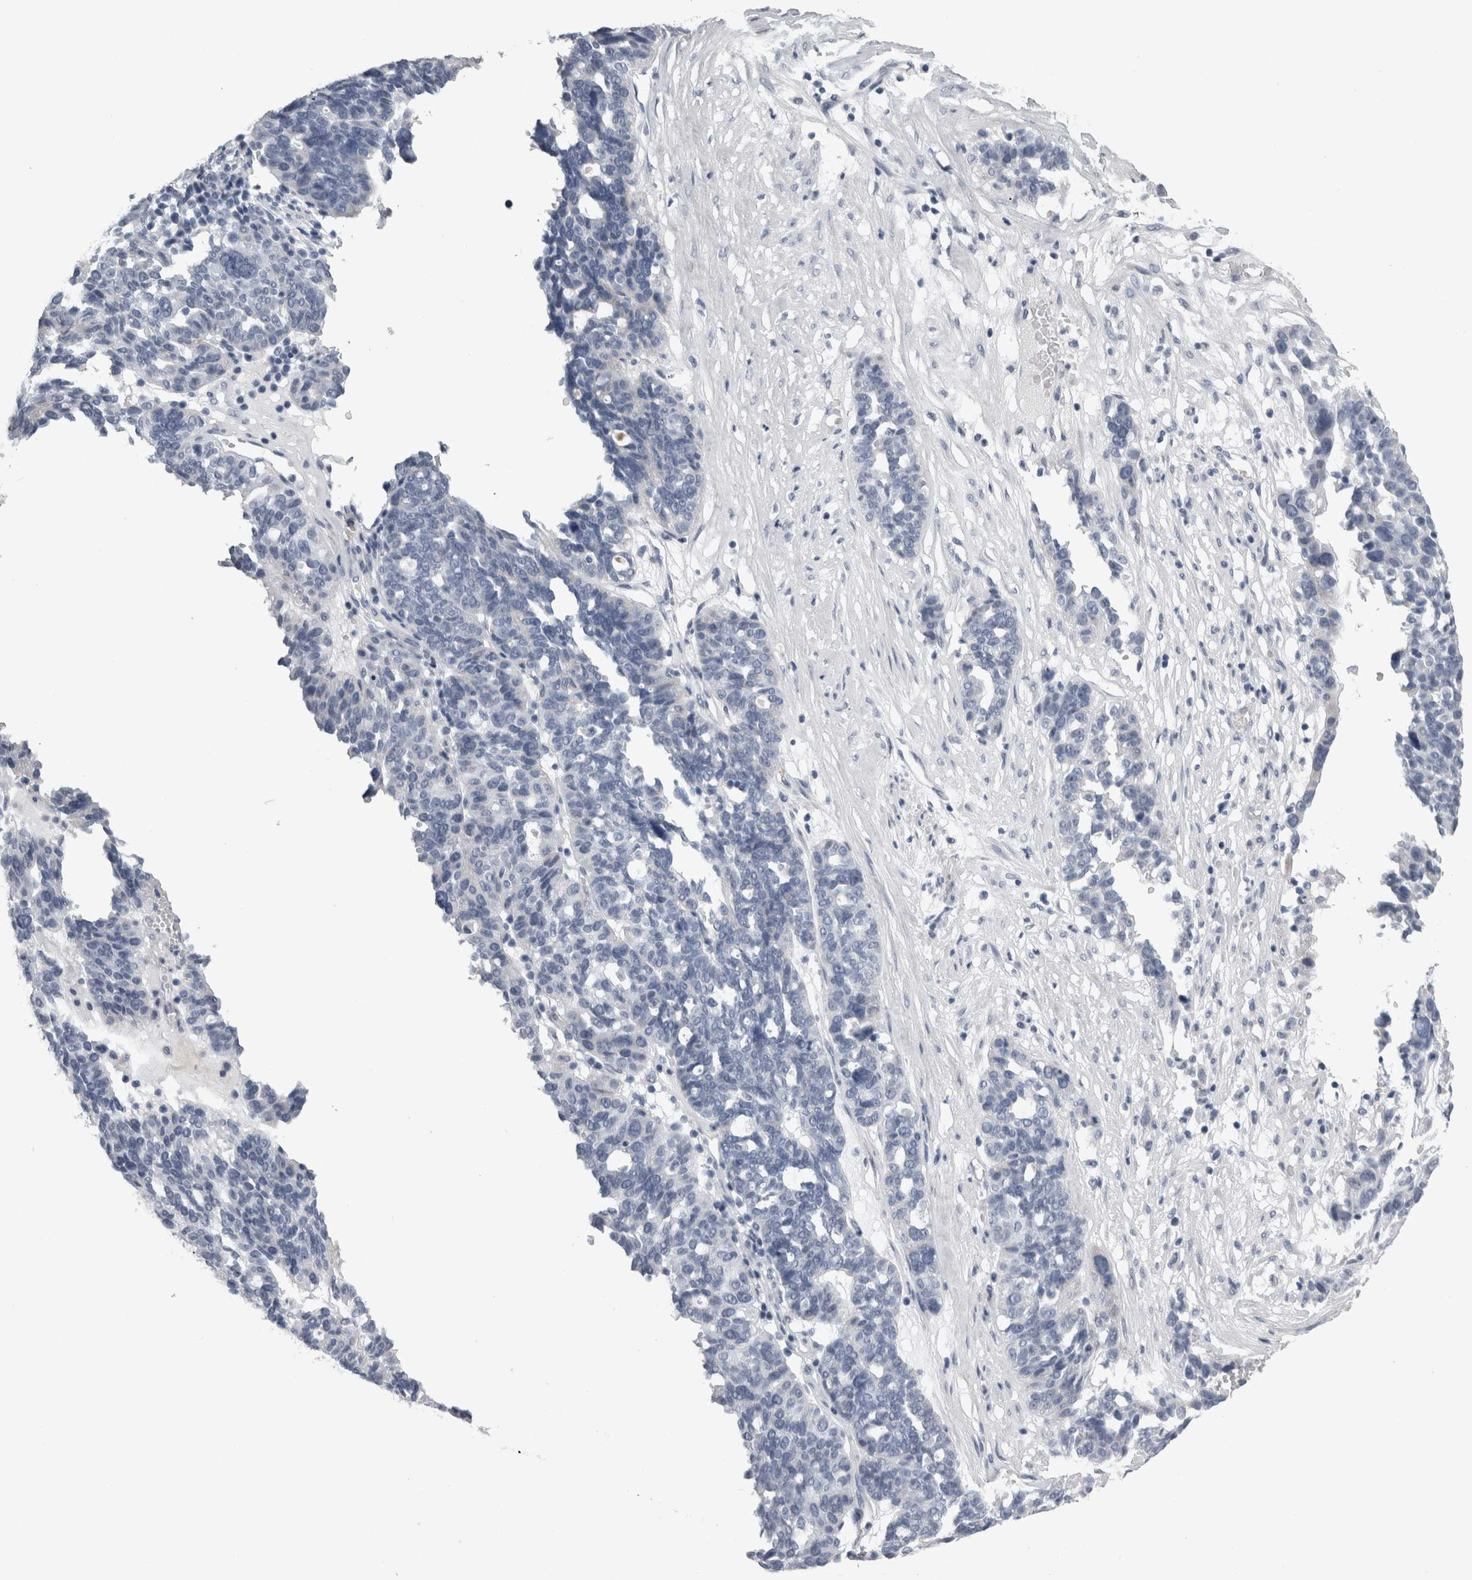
{"staining": {"intensity": "negative", "quantity": "none", "location": "none"}, "tissue": "ovarian cancer", "cell_type": "Tumor cells", "image_type": "cancer", "snomed": [{"axis": "morphology", "description": "Cystadenocarcinoma, serous, NOS"}, {"axis": "topography", "description": "Ovary"}], "caption": "Ovarian cancer was stained to show a protein in brown. There is no significant positivity in tumor cells.", "gene": "ALDH8A1", "patient": {"sex": "female", "age": 59}}